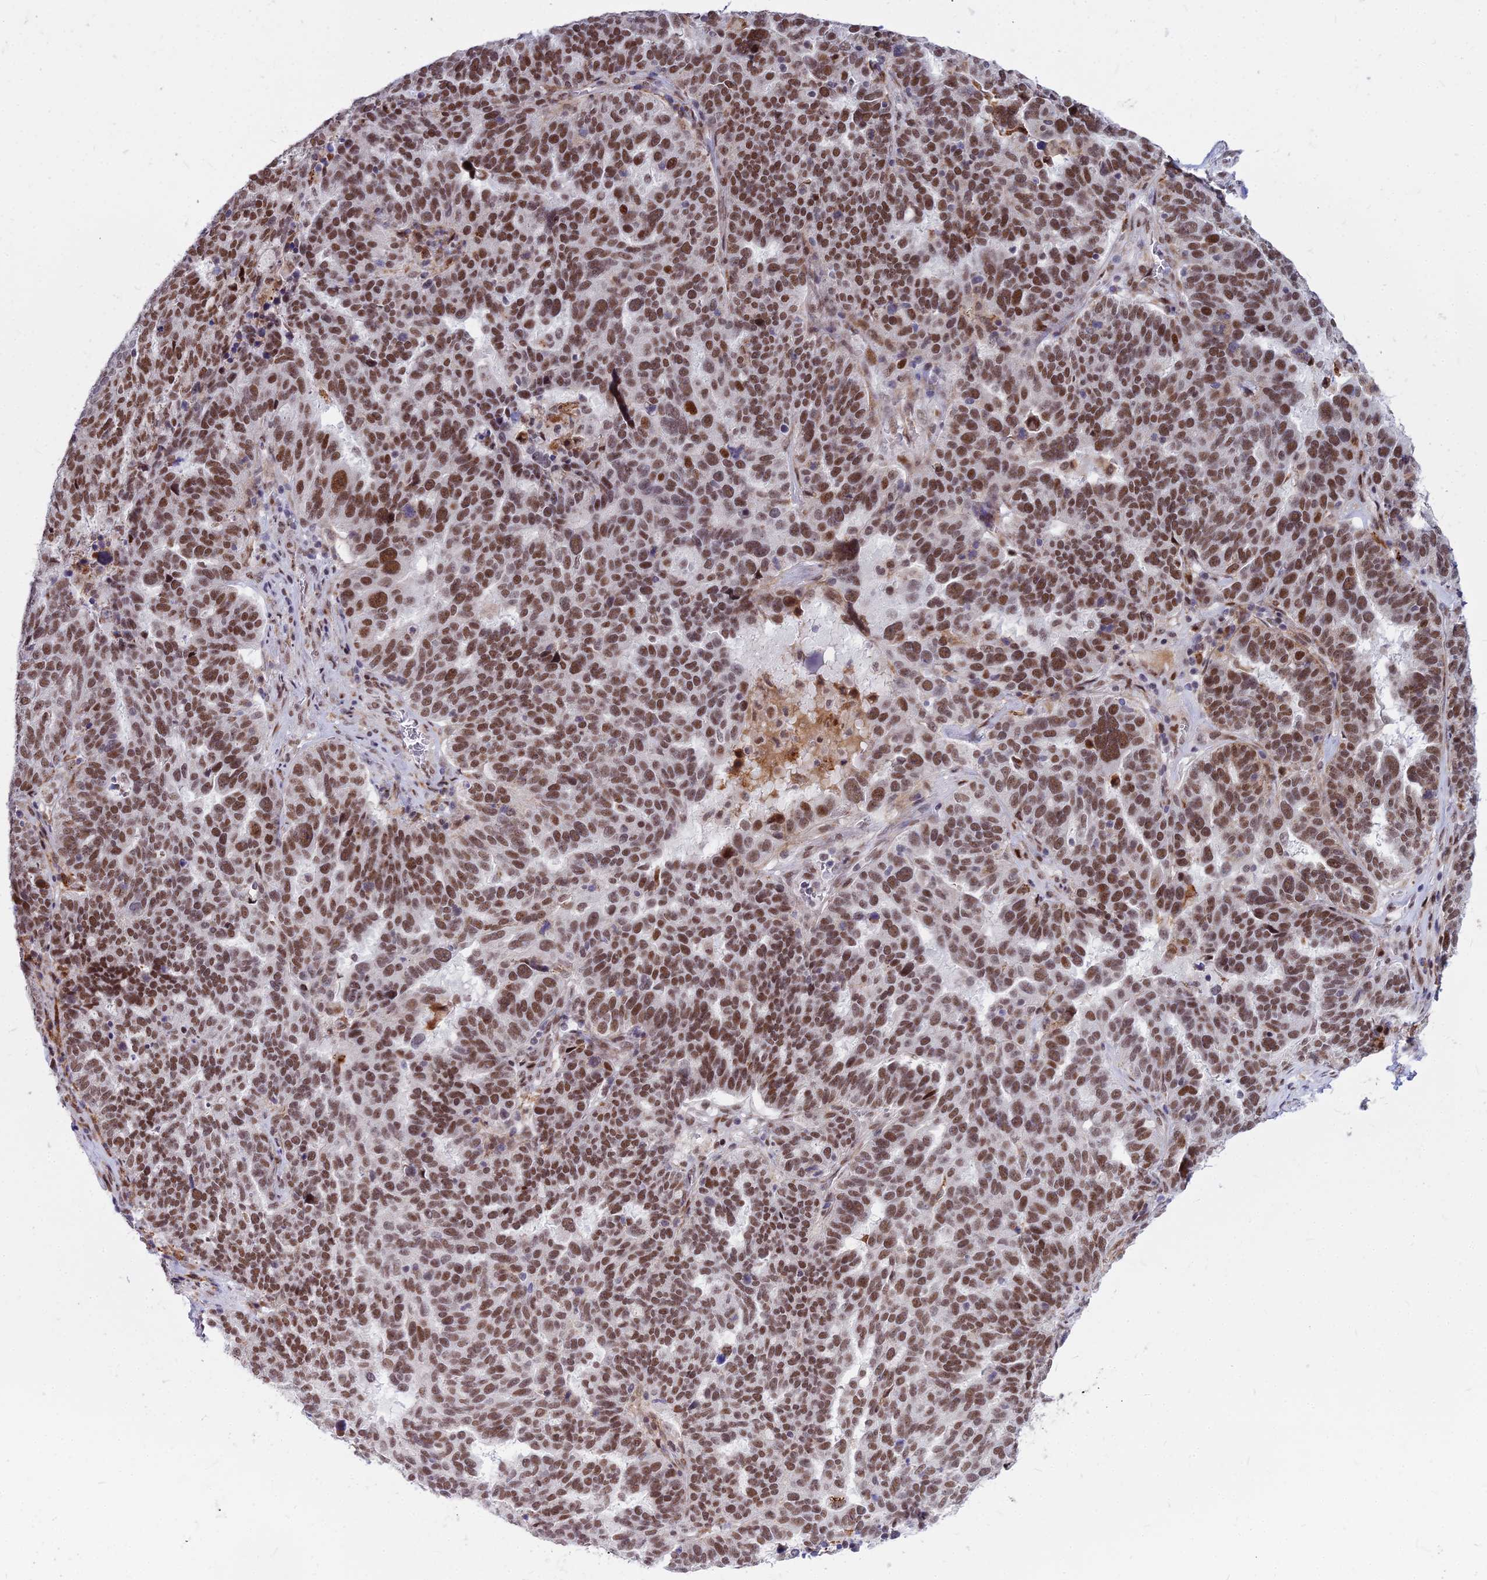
{"staining": {"intensity": "moderate", "quantity": ">75%", "location": "nuclear"}, "tissue": "ovarian cancer", "cell_type": "Tumor cells", "image_type": "cancer", "snomed": [{"axis": "morphology", "description": "Cystadenocarcinoma, serous, NOS"}, {"axis": "topography", "description": "Ovary"}], "caption": "Tumor cells show medium levels of moderate nuclear staining in approximately >75% of cells in ovarian serous cystadenocarcinoma.", "gene": "ALG10", "patient": {"sex": "female", "age": 59}}